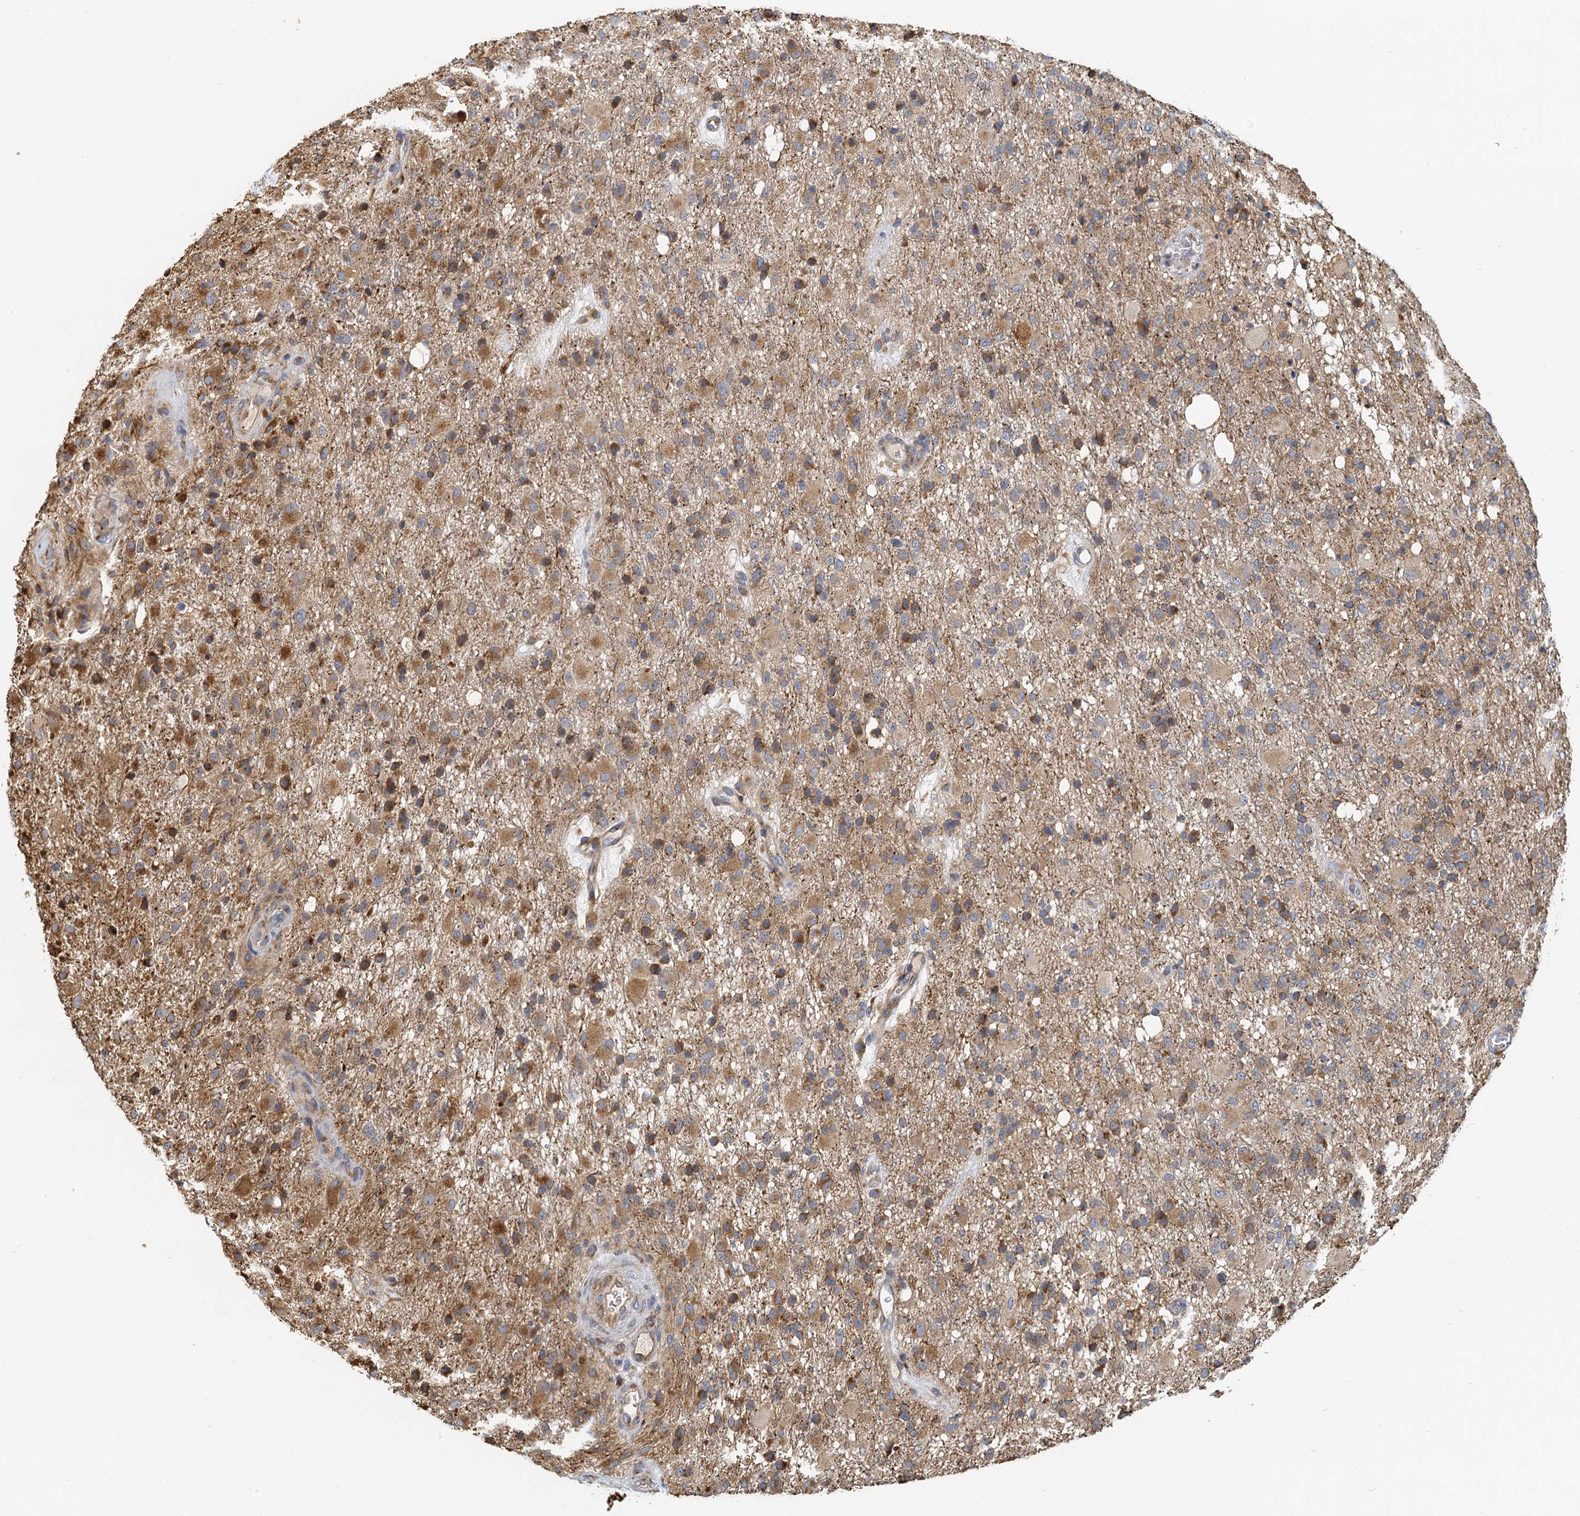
{"staining": {"intensity": "moderate", "quantity": "25%-75%", "location": "cytoplasmic/membranous"}, "tissue": "glioma", "cell_type": "Tumor cells", "image_type": "cancer", "snomed": [{"axis": "morphology", "description": "Glioma, malignant, High grade"}, {"axis": "topography", "description": "Brain"}], "caption": "This image displays malignant glioma (high-grade) stained with immunohistochemistry (IHC) to label a protein in brown. The cytoplasmic/membranous of tumor cells show moderate positivity for the protein. Nuclei are counter-stained blue.", "gene": "NKAPD1", "patient": {"sex": "female", "age": 74}}